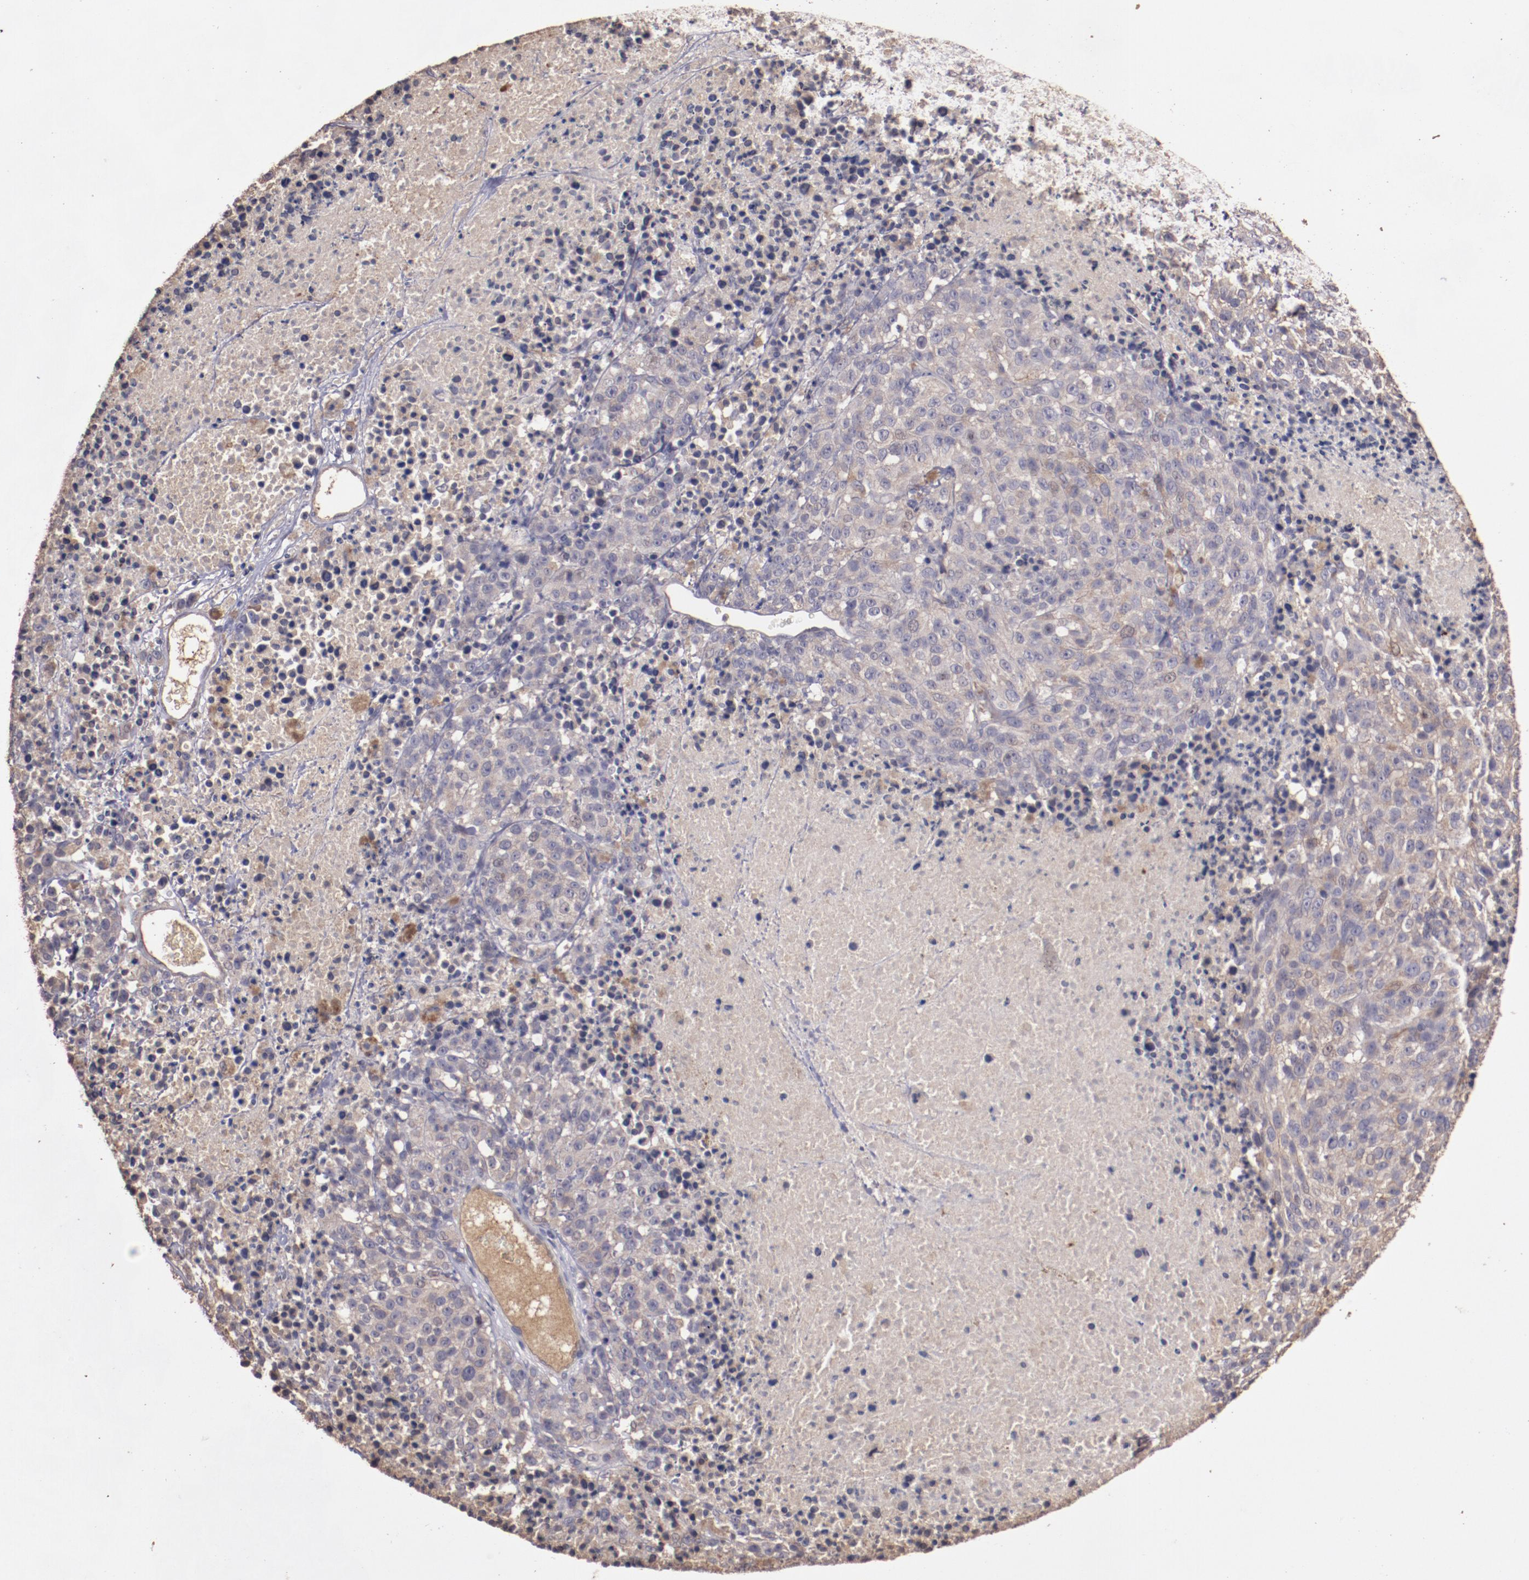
{"staining": {"intensity": "moderate", "quantity": ">75%", "location": "cytoplasmic/membranous"}, "tissue": "melanoma", "cell_type": "Tumor cells", "image_type": "cancer", "snomed": [{"axis": "morphology", "description": "Malignant melanoma, Metastatic site"}, {"axis": "topography", "description": "Cerebral cortex"}], "caption": "Approximately >75% of tumor cells in melanoma display moderate cytoplasmic/membranous protein staining as visualized by brown immunohistochemical staining.", "gene": "SRRD", "patient": {"sex": "female", "age": 52}}